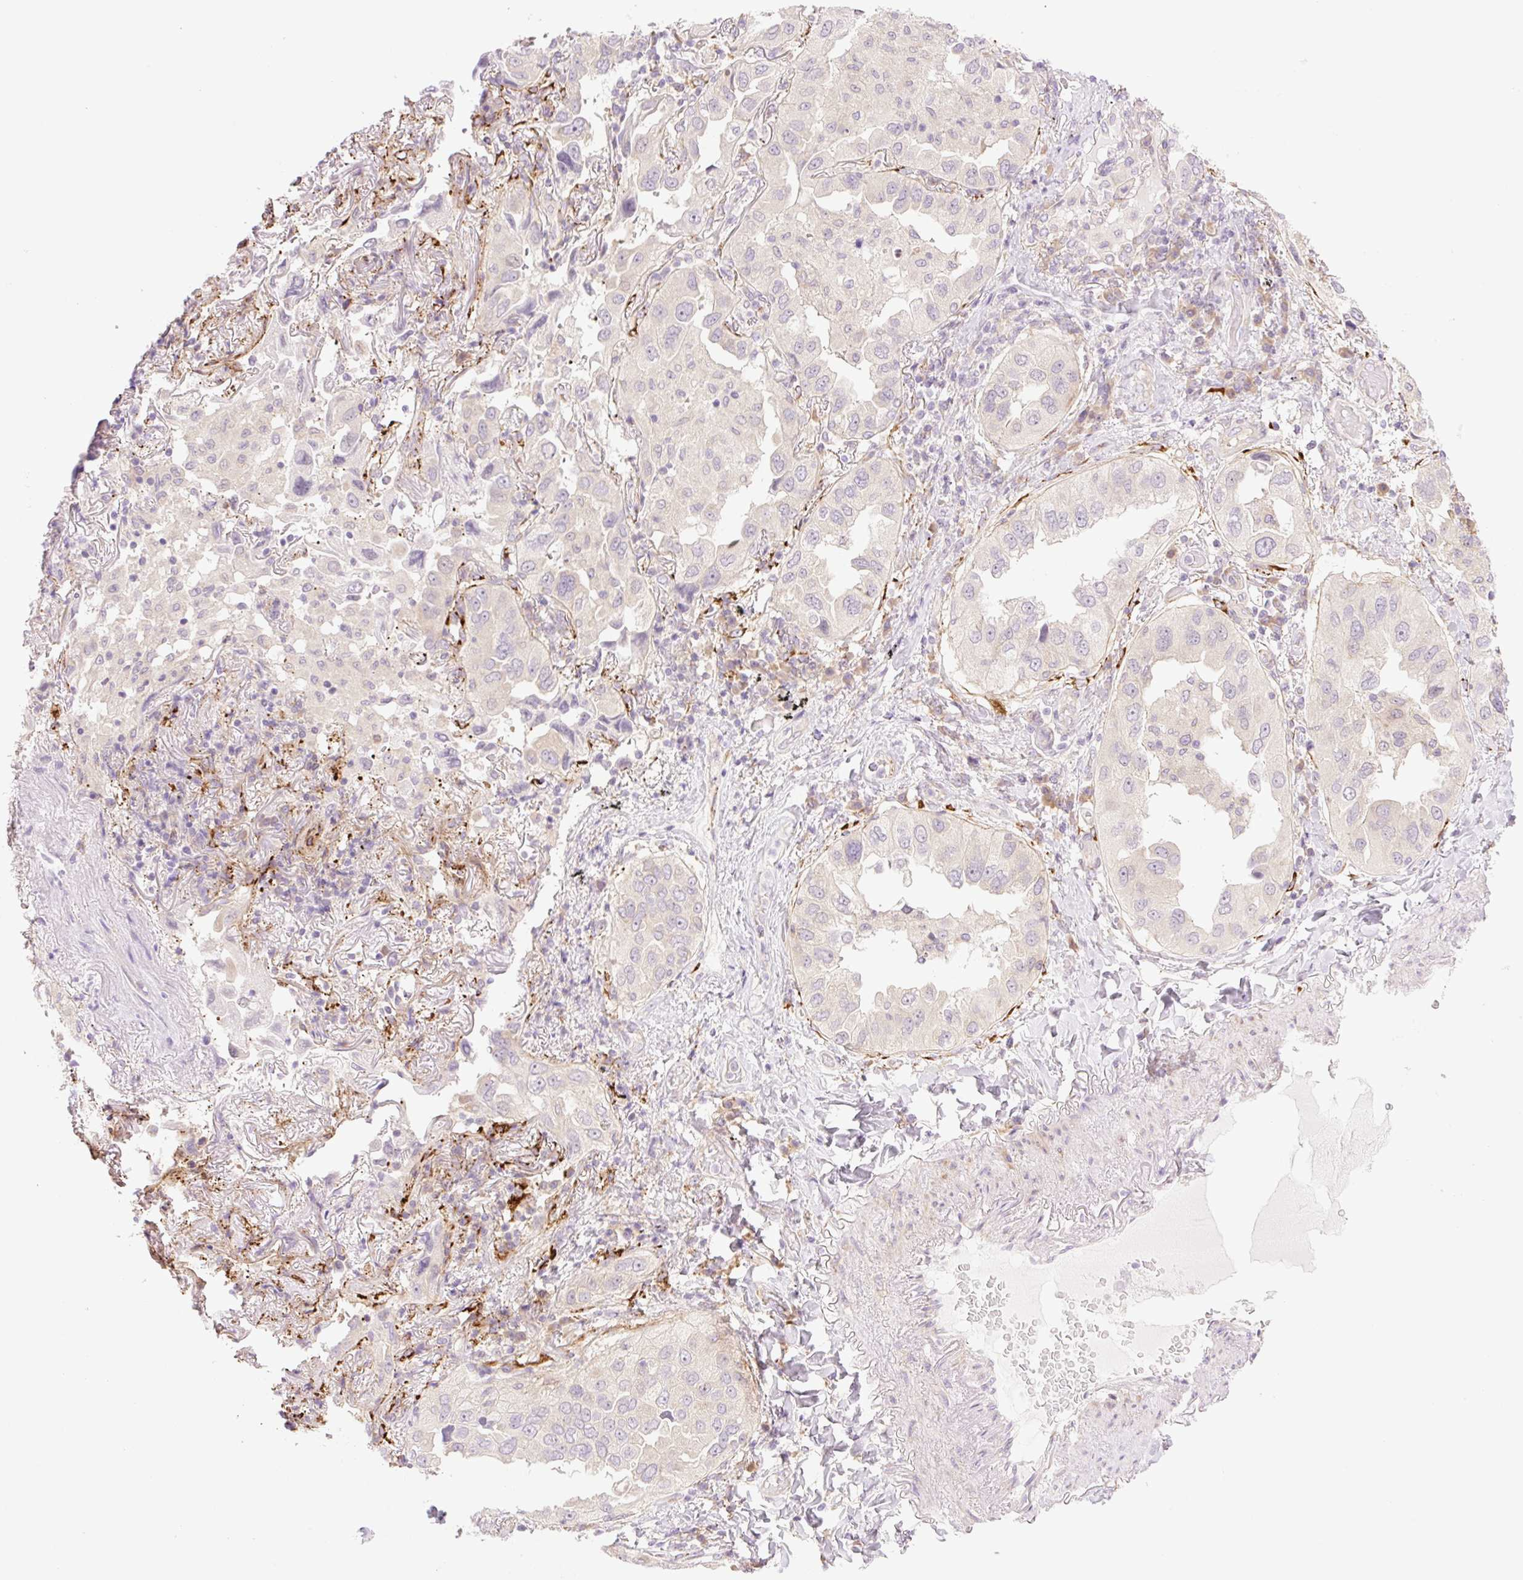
{"staining": {"intensity": "negative", "quantity": "none", "location": "none"}, "tissue": "lung cancer", "cell_type": "Tumor cells", "image_type": "cancer", "snomed": [{"axis": "morphology", "description": "Adenocarcinoma, NOS"}, {"axis": "topography", "description": "Lung"}], "caption": "The immunohistochemistry photomicrograph has no significant positivity in tumor cells of lung cancer (adenocarcinoma) tissue. The staining was performed using DAB (3,3'-diaminobenzidine) to visualize the protein expression in brown, while the nuclei were stained in blue with hematoxylin (Magnification: 20x).", "gene": "COL5A1", "patient": {"sex": "female", "age": 69}}